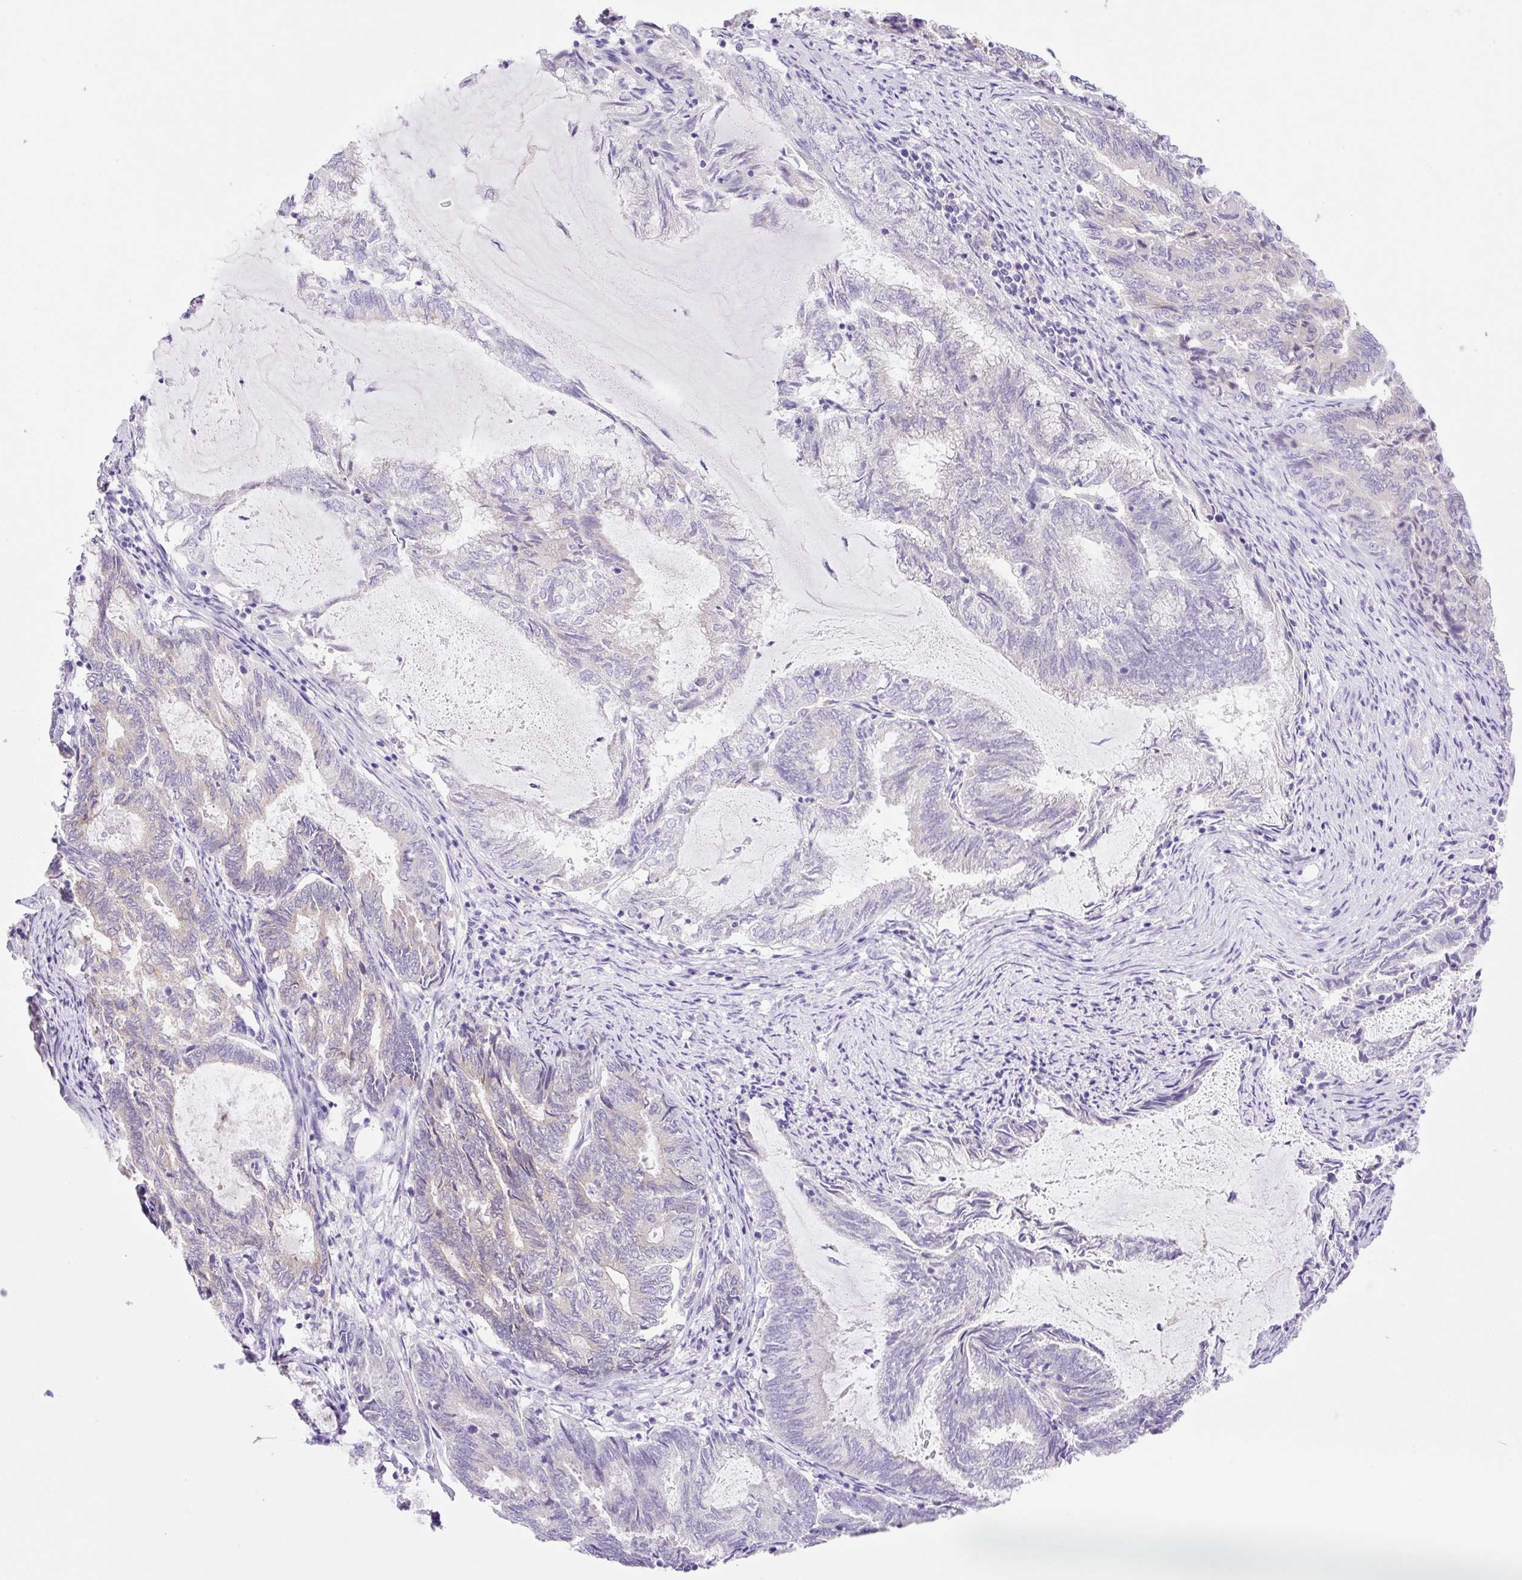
{"staining": {"intensity": "negative", "quantity": "none", "location": "none"}, "tissue": "endometrial cancer", "cell_type": "Tumor cells", "image_type": "cancer", "snomed": [{"axis": "morphology", "description": "Adenocarcinoma, NOS"}, {"axis": "topography", "description": "Endometrium"}], "caption": "Histopathology image shows no protein staining in tumor cells of endometrial cancer (adenocarcinoma) tissue.", "gene": "CAMK2B", "patient": {"sex": "female", "age": 80}}